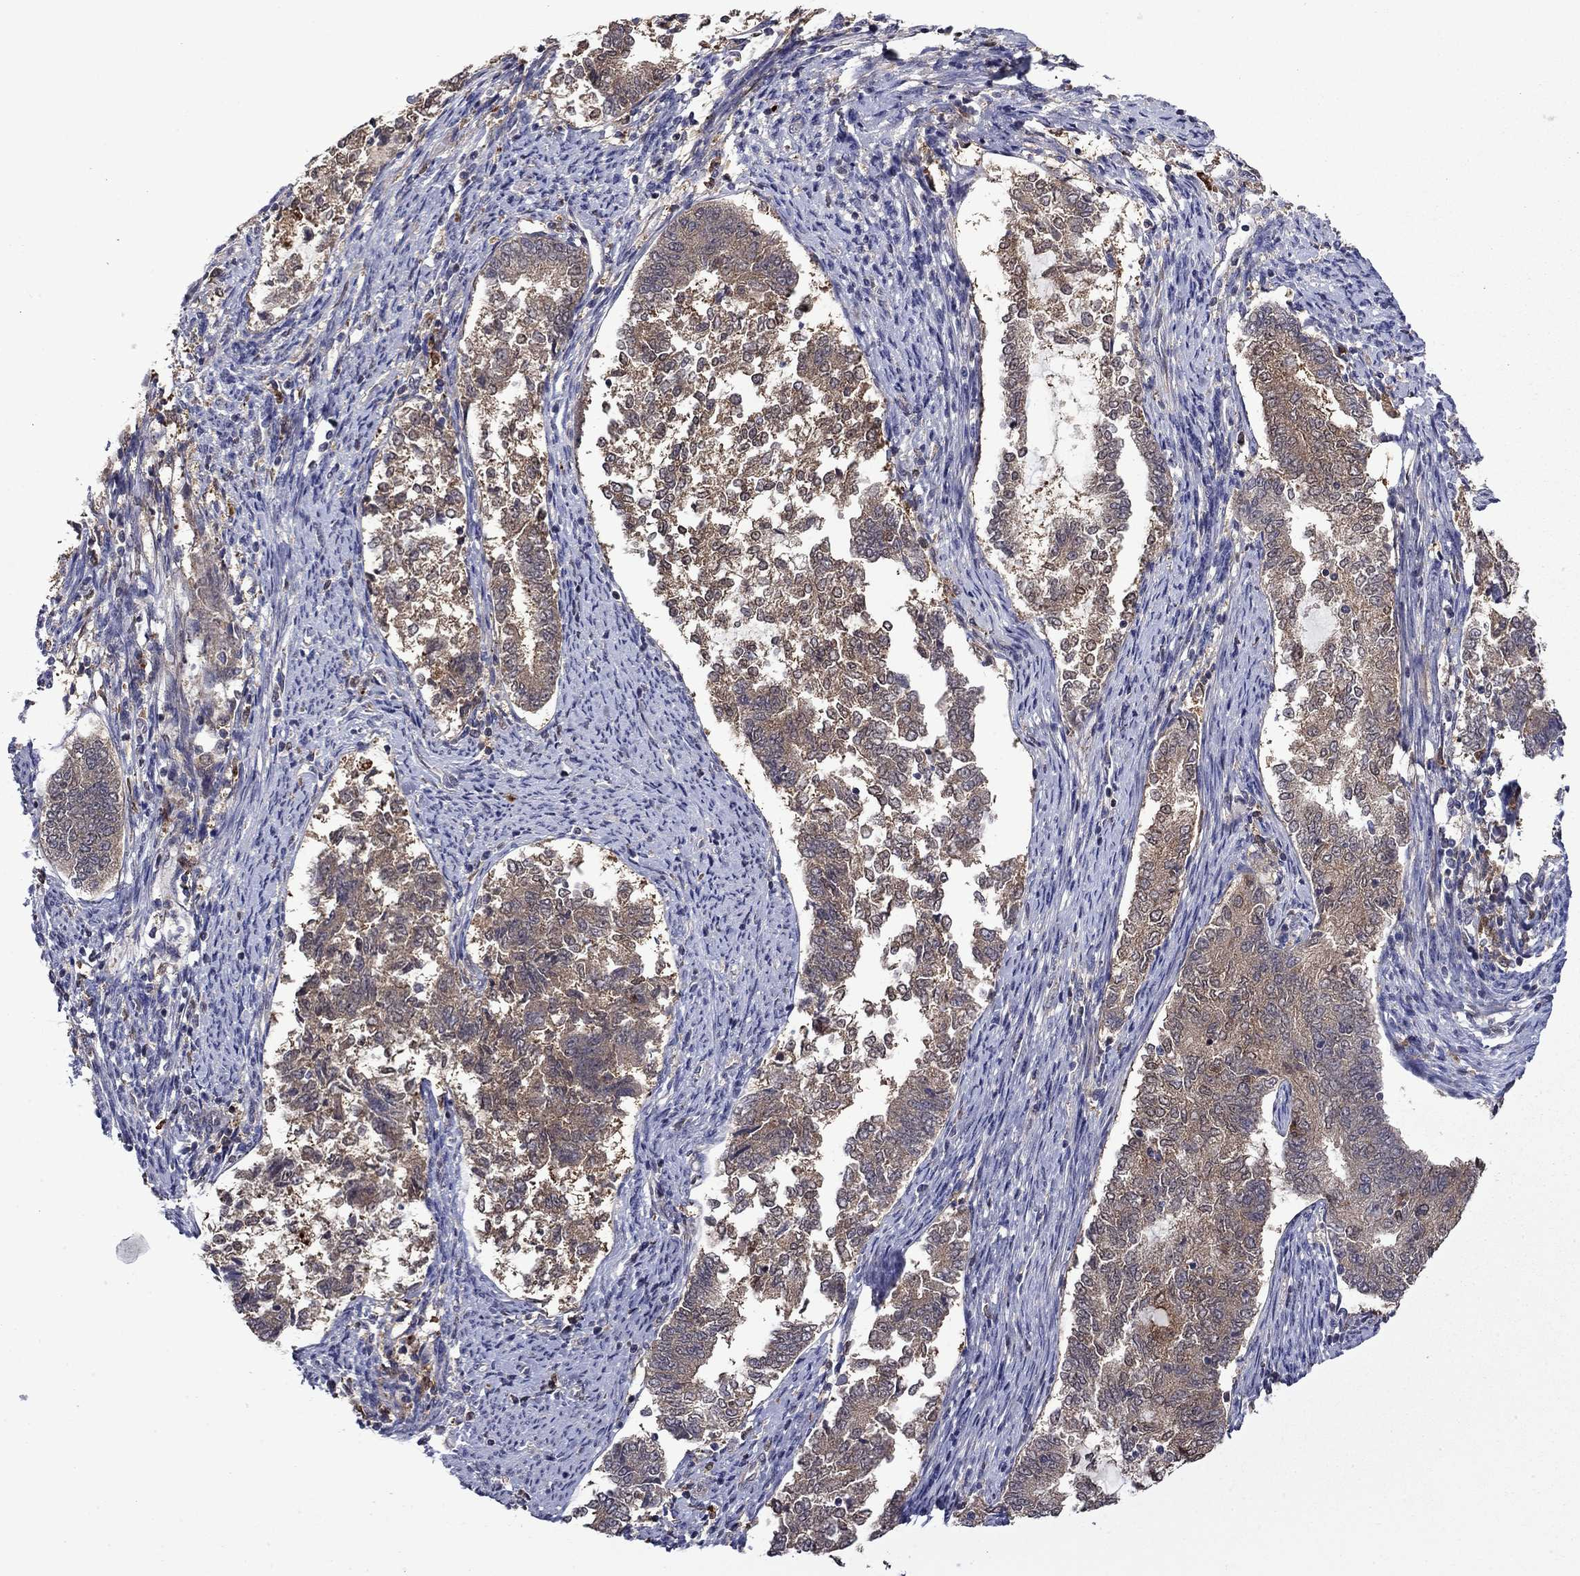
{"staining": {"intensity": "weak", "quantity": "25%-75%", "location": "cytoplasmic/membranous"}, "tissue": "endometrial cancer", "cell_type": "Tumor cells", "image_type": "cancer", "snomed": [{"axis": "morphology", "description": "Adenocarcinoma, NOS"}, {"axis": "topography", "description": "Endometrium"}], "caption": "Weak cytoplasmic/membranous expression for a protein is seen in approximately 25%-75% of tumor cells of endometrial cancer (adenocarcinoma) using immunohistochemistry (IHC).", "gene": "TPMT", "patient": {"sex": "female", "age": 65}}